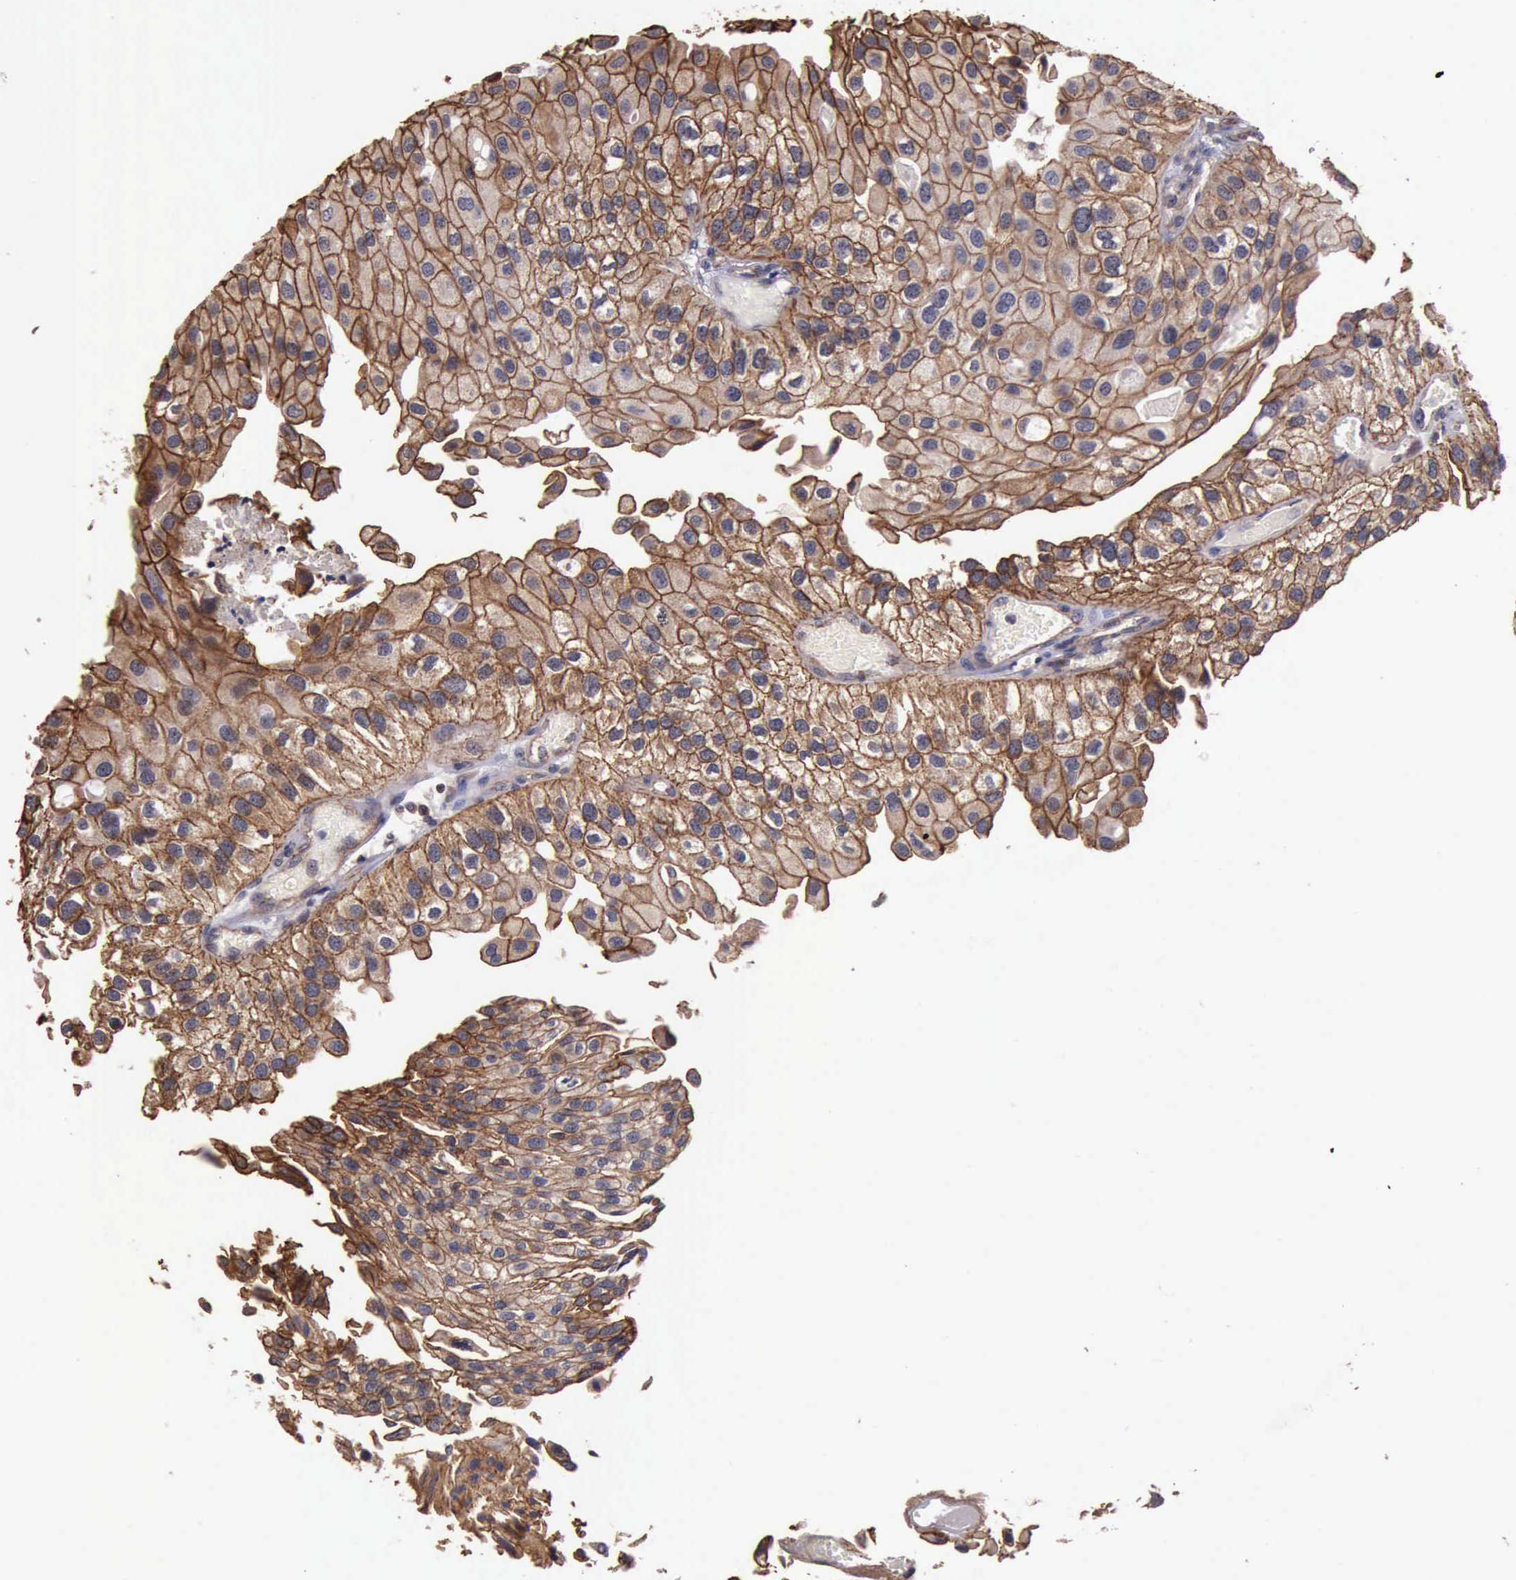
{"staining": {"intensity": "moderate", "quantity": ">75%", "location": "cytoplasmic/membranous"}, "tissue": "urothelial cancer", "cell_type": "Tumor cells", "image_type": "cancer", "snomed": [{"axis": "morphology", "description": "Urothelial carcinoma, Low grade"}, {"axis": "topography", "description": "Urinary bladder"}], "caption": "Protein expression analysis of urothelial cancer demonstrates moderate cytoplasmic/membranous positivity in about >75% of tumor cells.", "gene": "CTNNB1", "patient": {"sex": "female", "age": 89}}